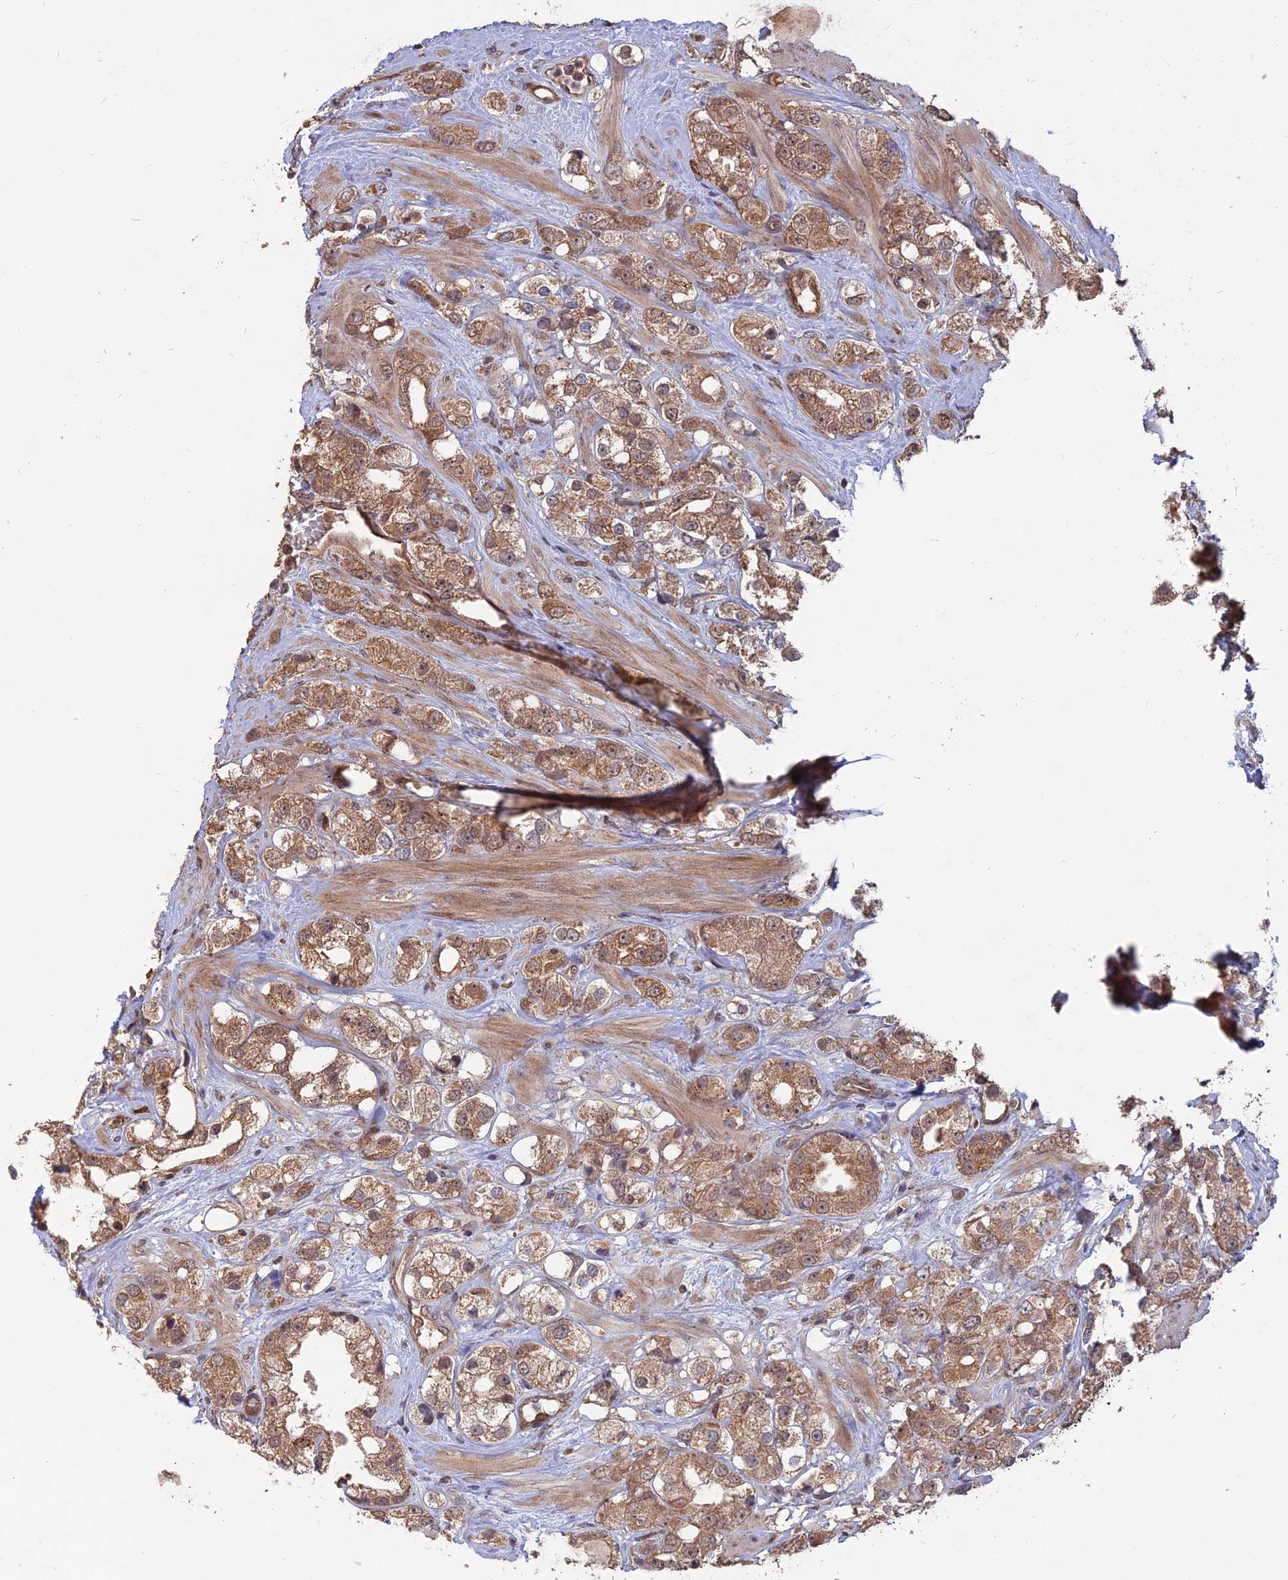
{"staining": {"intensity": "moderate", "quantity": ">75%", "location": "cytoplasmic/membranous"}, "tissue": "prostate cancer", "cell_type": "Tumor cells", "image_type": "cancer", "snomed": [{"axis": "morphology", "description": "Adenocarcinoma, NOS"}, {"axis": "topography", "description": "Prostate"}], "caption": "Protein analysis of prostate cancer tissue reveals moderate cytoplasmic/membranous staining in about >75% of tumor cells.", "gene": "PKIG", "patient": {"sex": "male", "age": 79}}